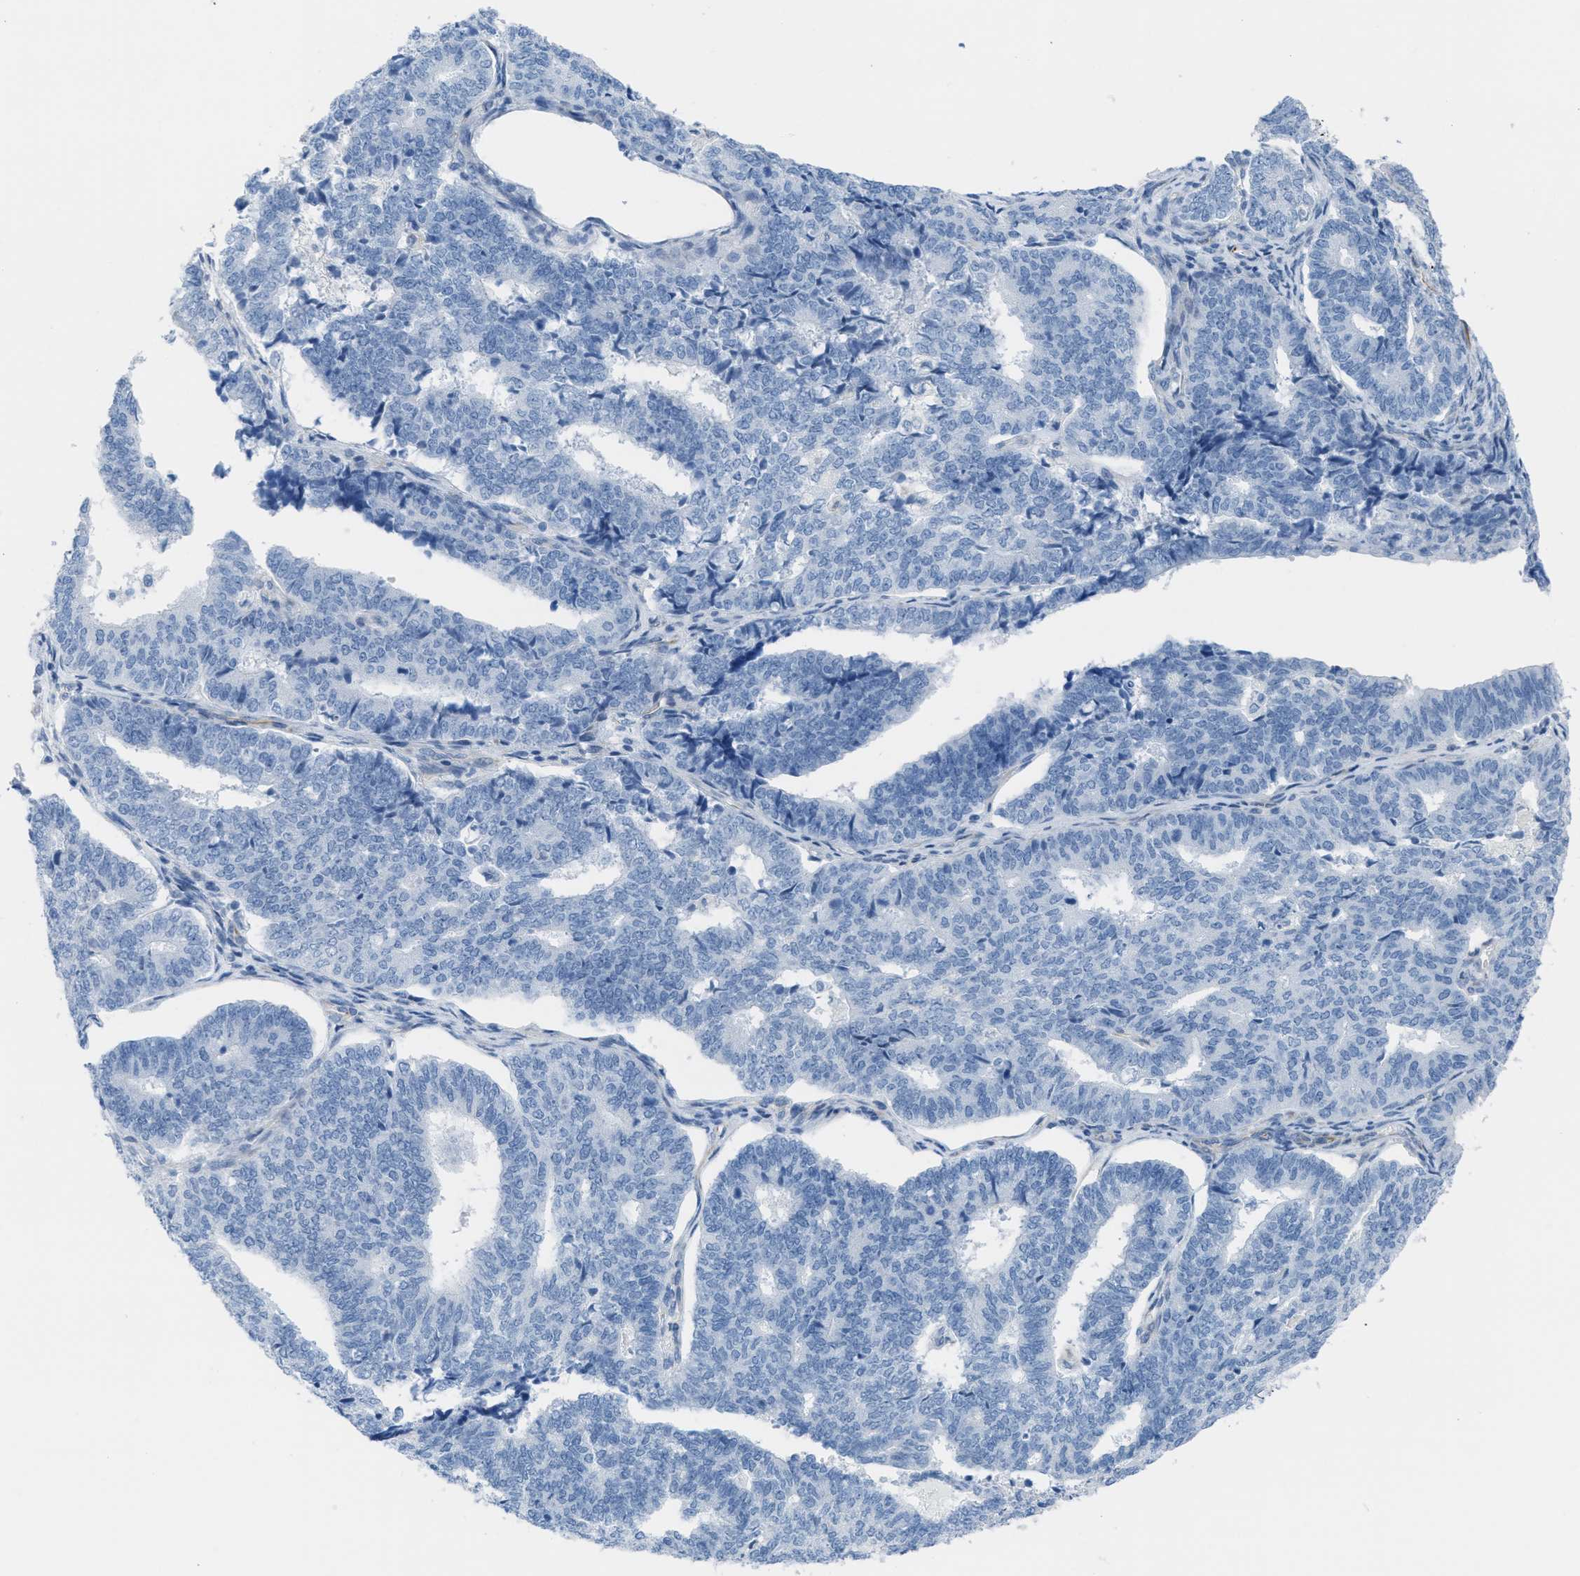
{"staining": {"intensity": "negative", "quantity": "none", "location": "none"}, "tissue": "endometrial cancer", "cell_type": "Tumor cells", "image_type": "cancer", "snomed": [{"axis": "morphology", "description": "Adenocarcinoma, NOS"}, {"axis": "topography", "description": "Endometrium"}], "caption": "There is no significant positivity in tumor cells of endometrial cancer. (DAB IHC with hematoxylin counter stain).", "gene": "SLC12A1", "patient": {"sex": "female", "age": 70}}